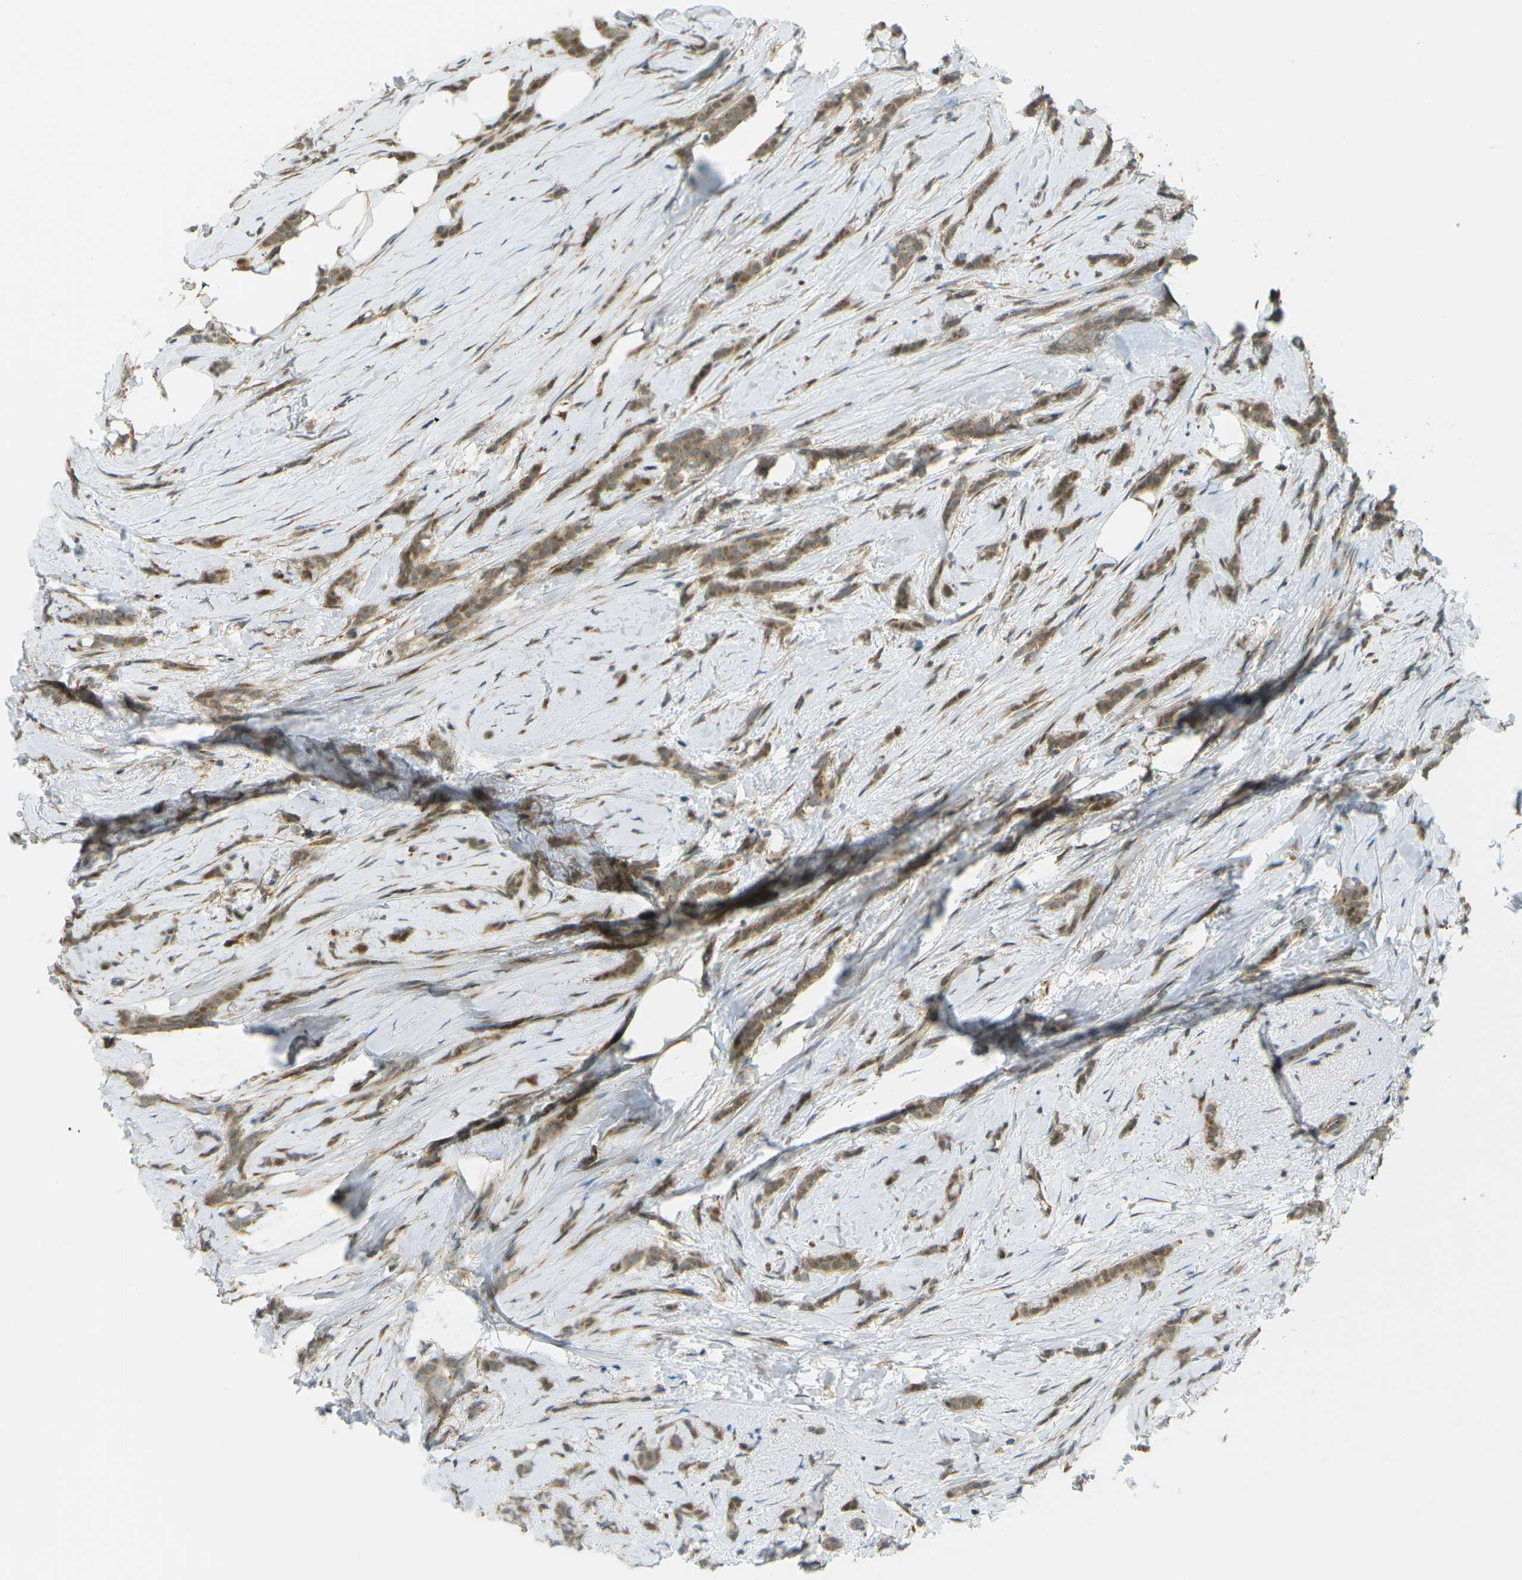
{"staining": {"intensity": "moderate", "quantity": ">75%", "location": "cytoplasmic/membranous,nuclear"}, "tissue": "breast cancer", "cell_type": "Tumor cells", "image_type": "cancer", "snomed": [{"axis": "morphology", "description": "Lobular carcinoma, in situ"}, {"axis": "morphology", "description": "Lobular carcinoma"}, {"axis": "topography", "description": "Breast"}], "caption": "An image showing moderate cytoplasmic/membranous and nuclear staining in approximately >75% of tumor cells in breast cancer (lobular carcinoma), as visualized by brown immunohistochemical staining.", "gene": "CCDC186", "patient": {"sex": "female", "age": 41}}